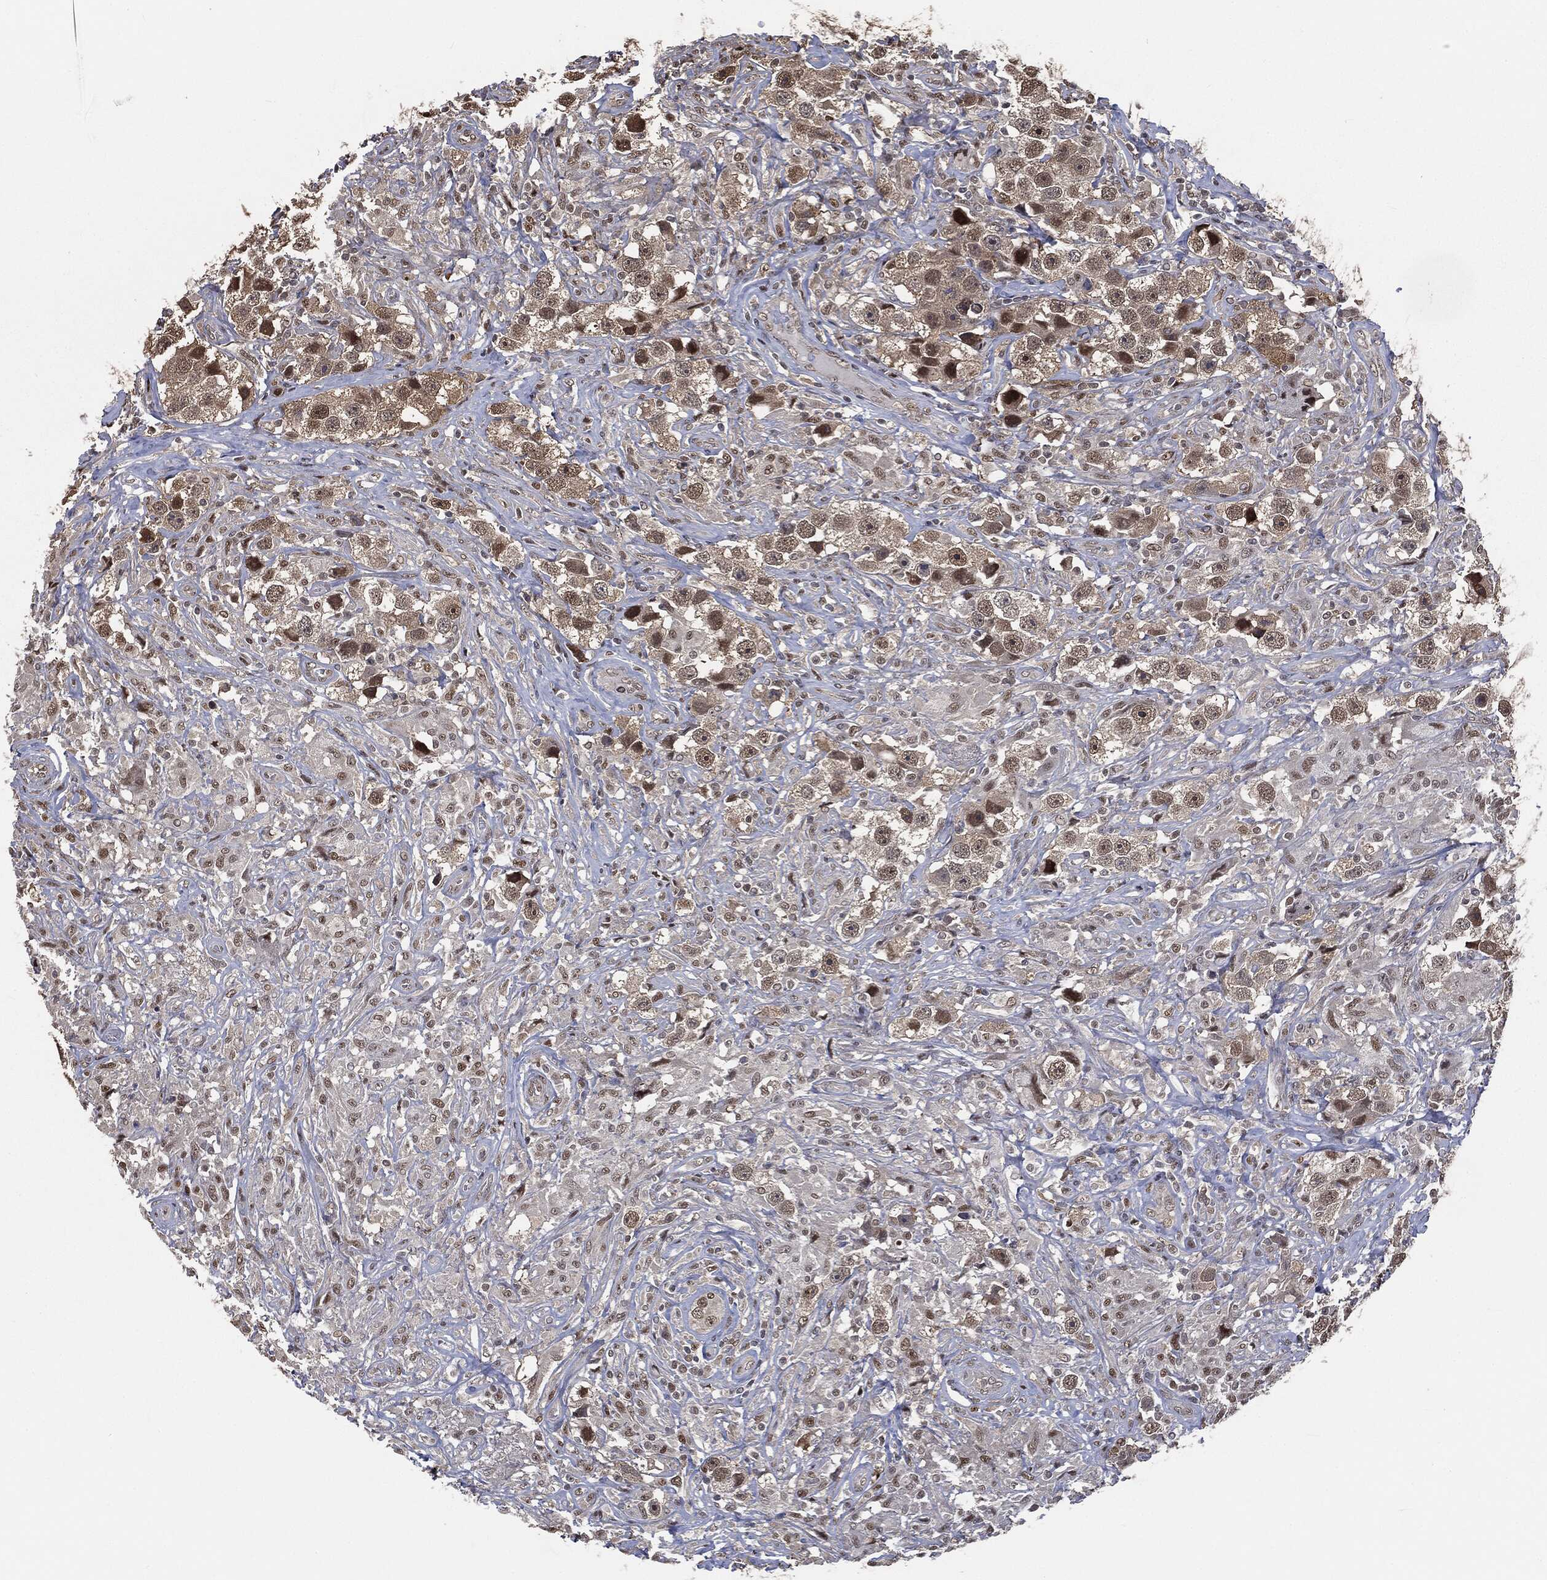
{"staining": {"intensity": "moderate", "quantity": "<25%", "location": "nuclear"}, "tissue": "testis cancer", "cell_type": "Tumor cells", "image_type": "cancer", "snomed": [{"axis": "morphology", "description": "Seminoma, NOS"}, {"axis": "topography", "description": "Testis"}], "caption": "DAB immunohistochemical staining of seminoma (testis) exhibits moderate nuclear protein staining in about <25% of tumor cells.", "gene": "SHLD2", "patient": {"sex": "male", "age": 49}}